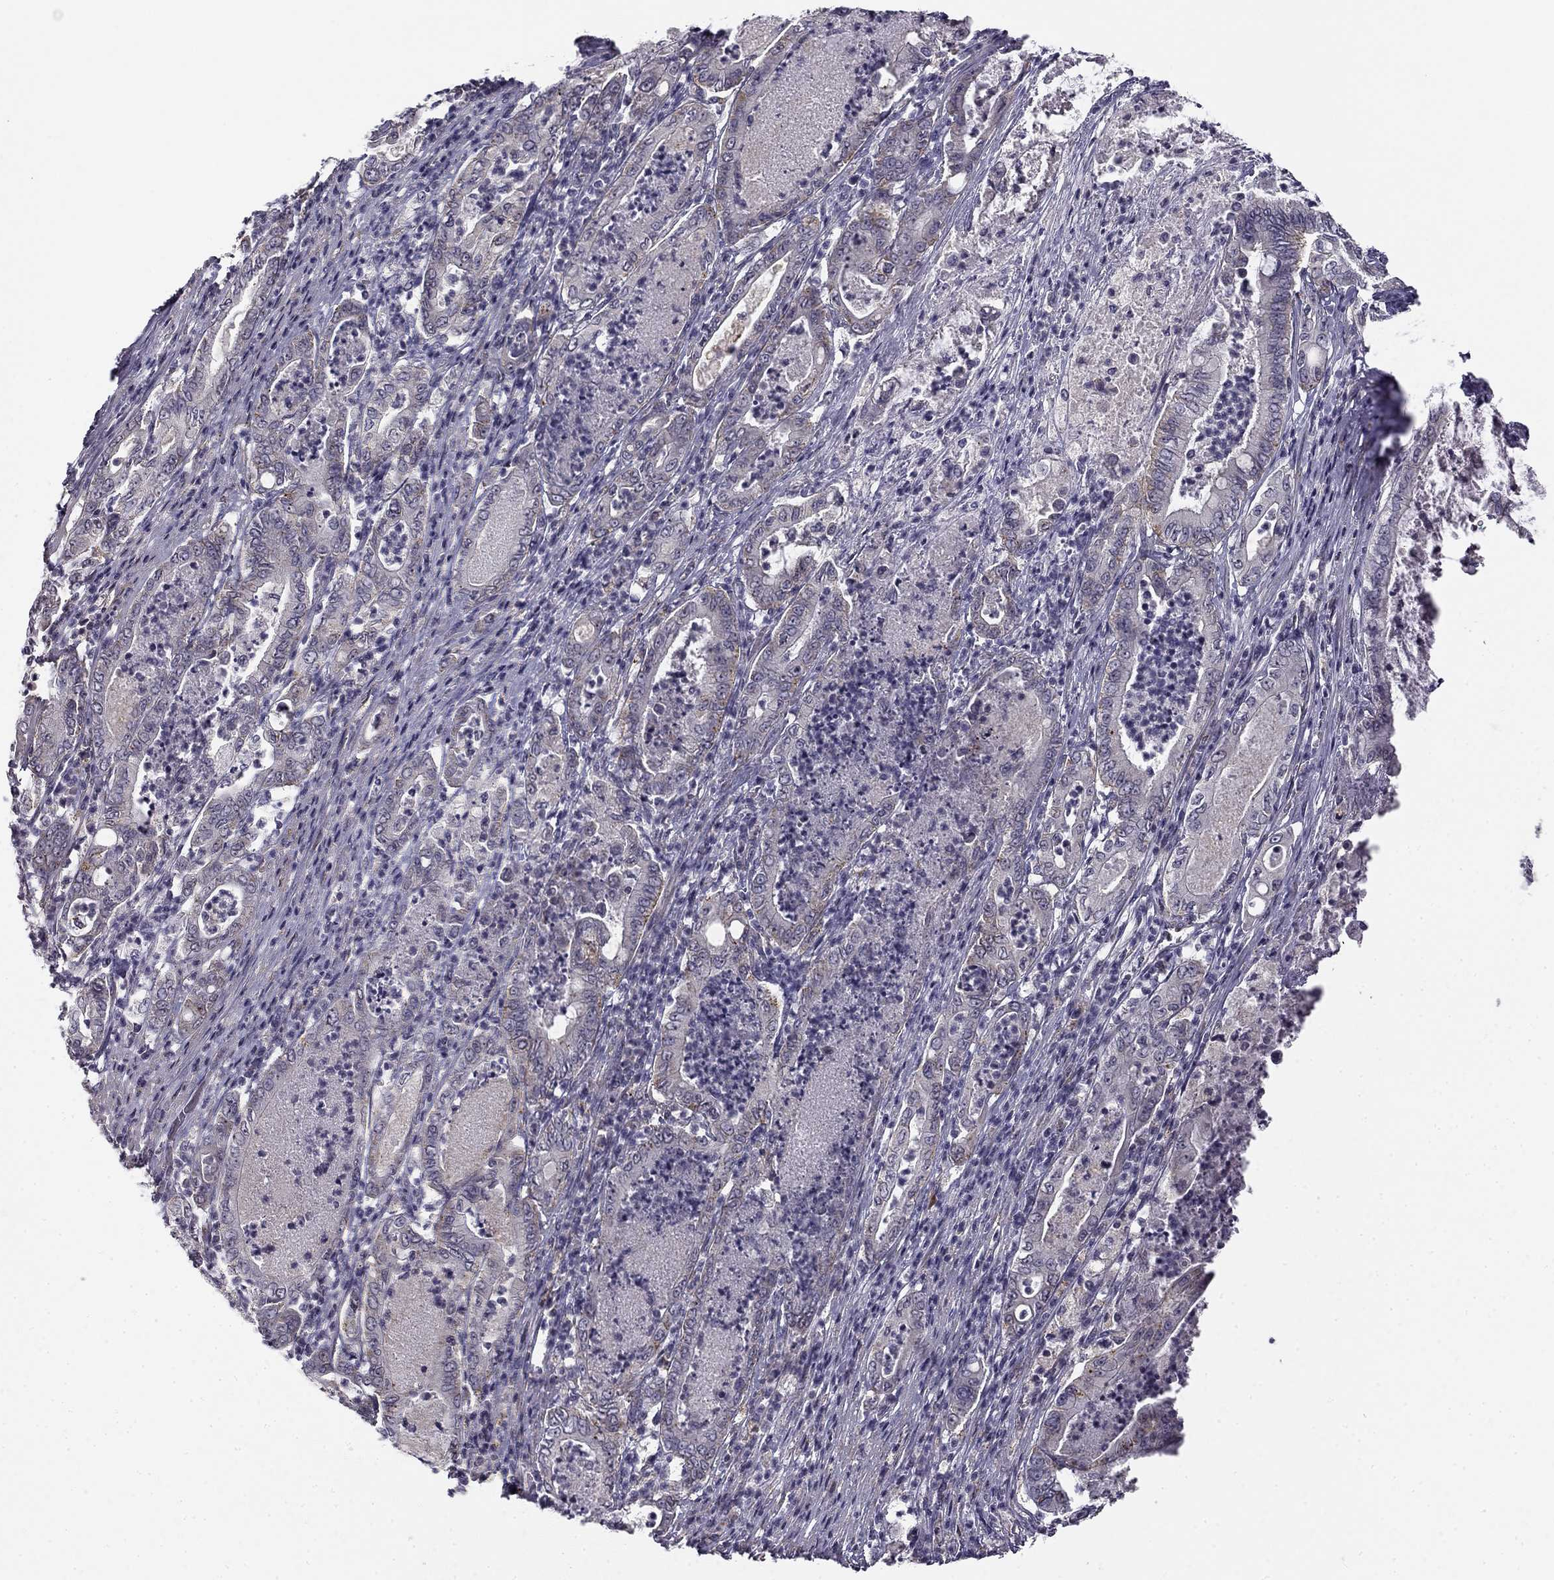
{"staining": {"intensity": "weak", "quantity": "<25%", "location": "cytoplasmic/membranous"}, "tissue": "pancreatic cancer", "cell_type": "Tumor cells", "image_type": "cancer", "snomed": [{"axis": "morphology", "description": "Adenocarcinoma, NOS"}, {"axis": "topography", "description": "Pancreas"}], "caption": "Adenocarcinoma (pancreatic) was stained to show a protein in brown. There is no significant positivity in tumor cells.", "gene": "CNR1", "patient": {"sex": "male", "age": 71}}